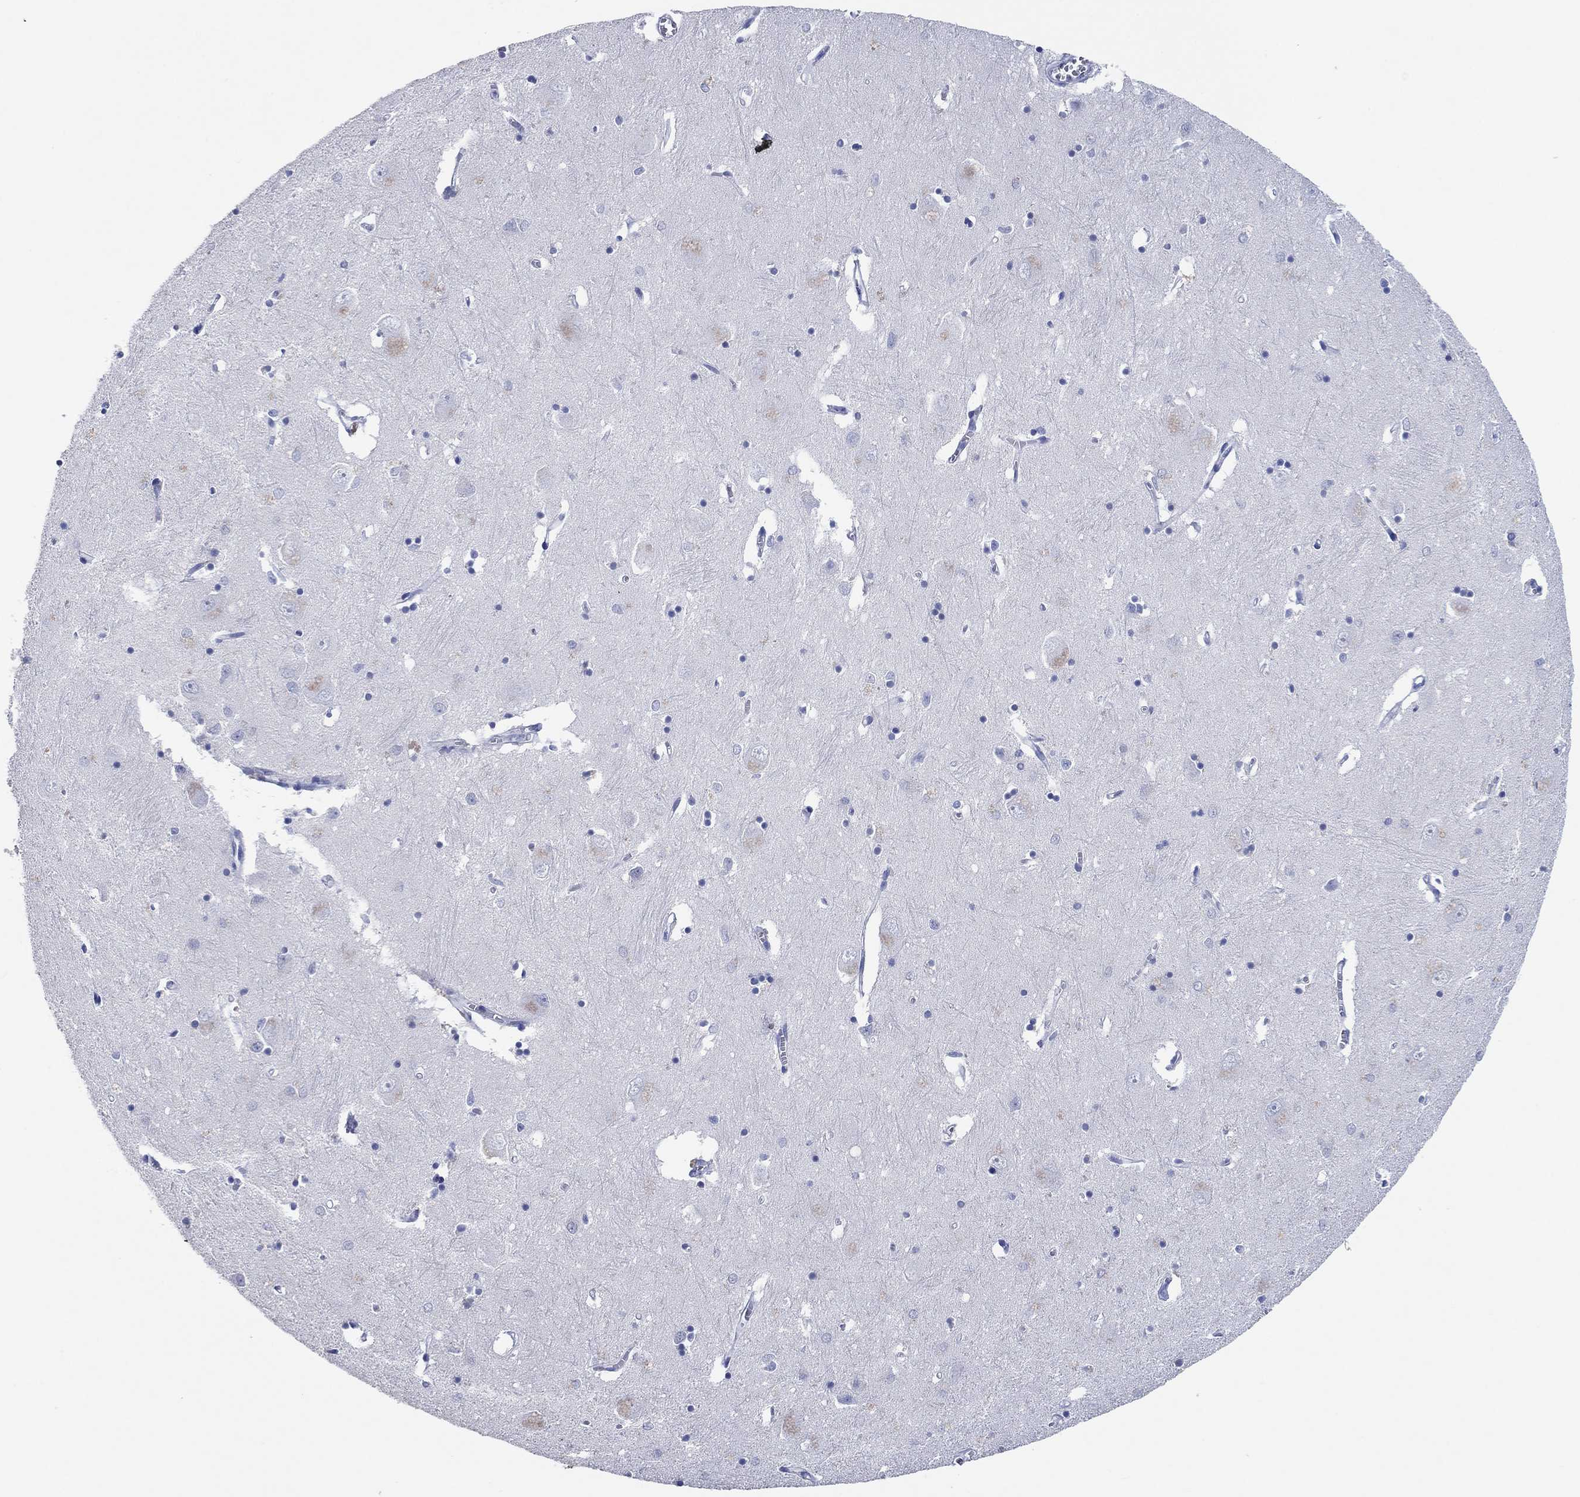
{"staining": {"intensity": "negative", "quantity": "none", "location": "none"}, "tissue": "caudate", "cell_type": "Glial cells", "image_type": "normal", "snomed": [{"axis": "morphology", "description": "Normal tissue, NOS"}, {"axis": "topography", "description": "Lateral ventricle wall"}], "caption": "Caudate stained for a protein using immunohistochemistry (IHC) shows no expression glial cells.", "gene": "POU5F1", "patient": {"sex": "male", "age": 54}}